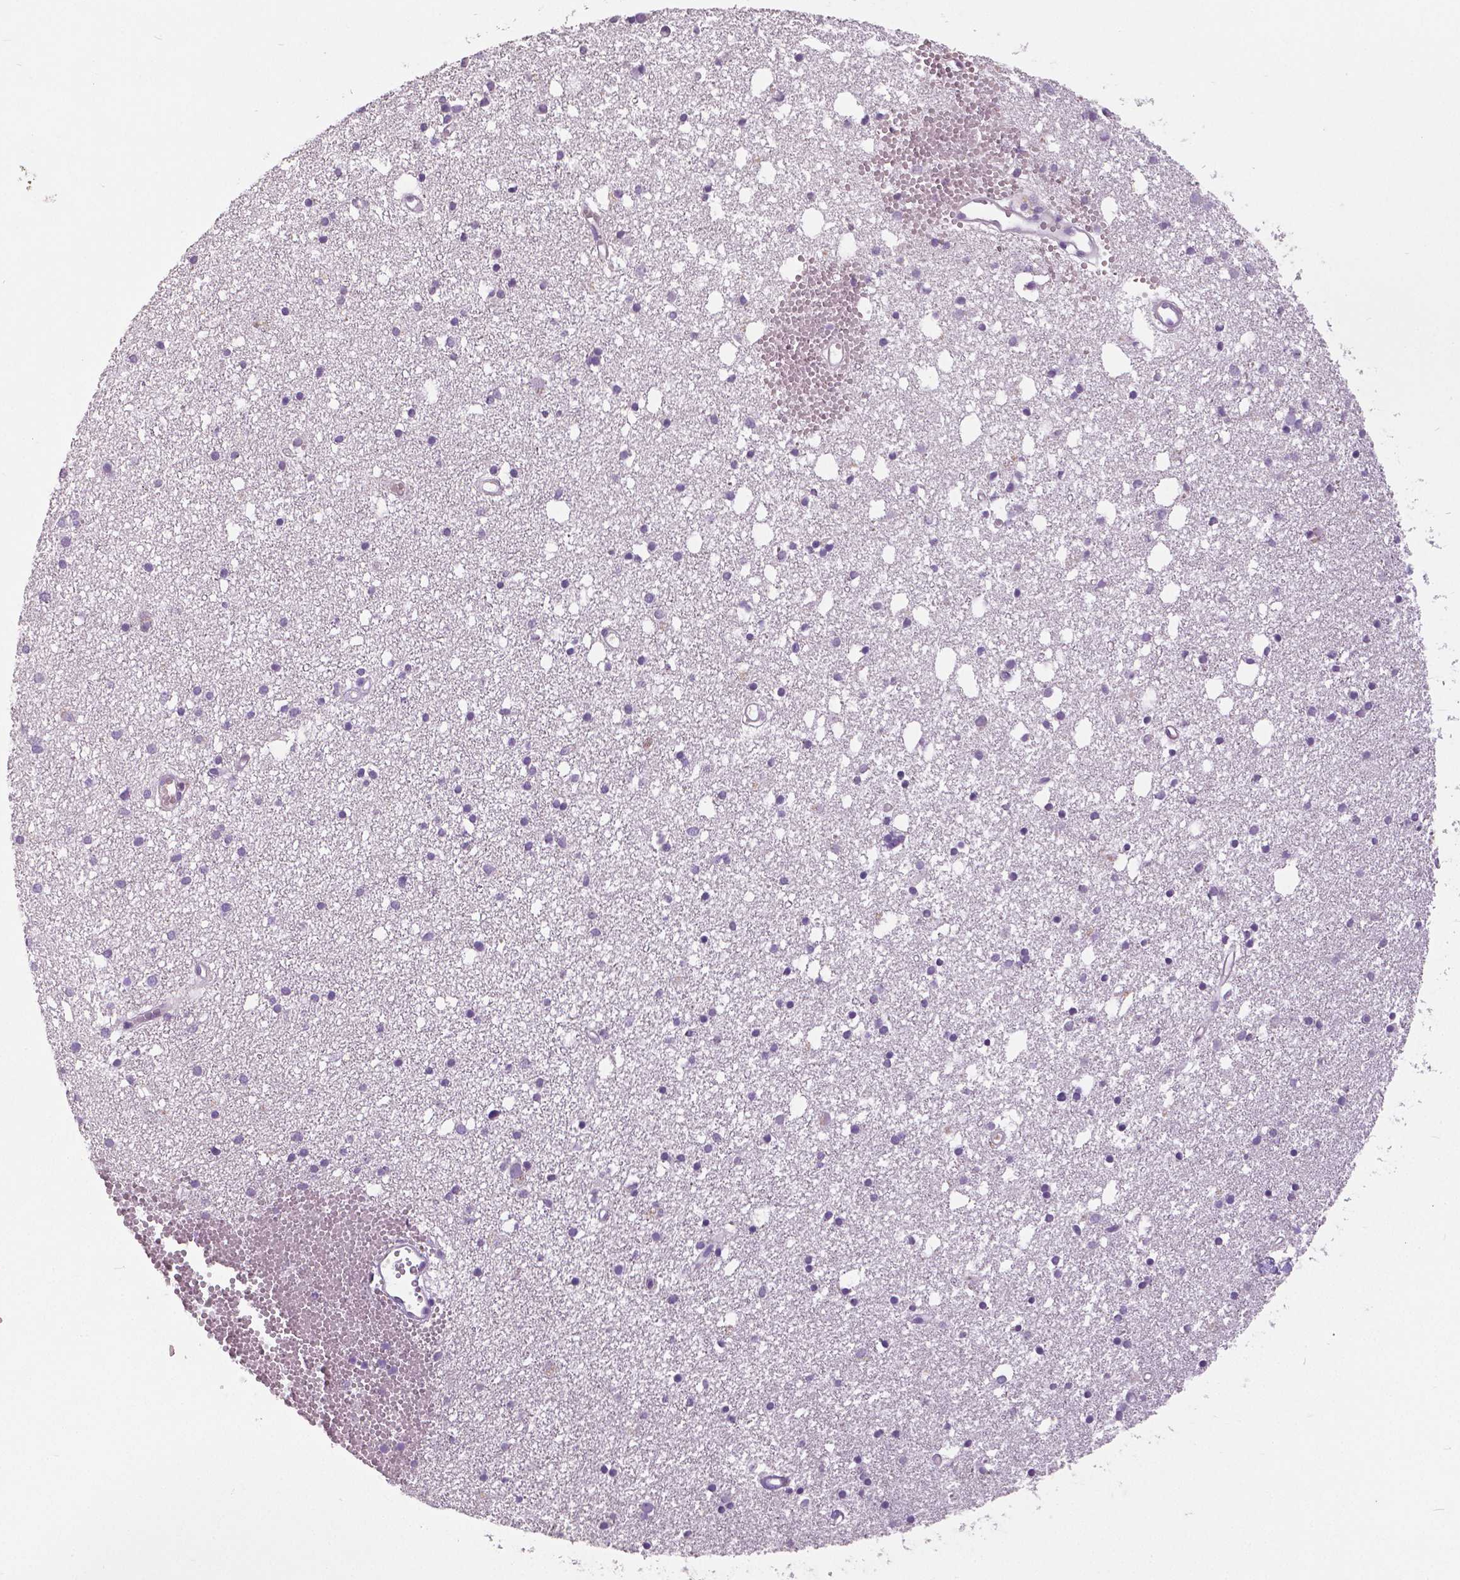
{"staining": {"intensity": "negative", "quantity": "none", "location": "none"}, "tissue": "cerebral cortex", "cell_type": "Endothelial cells", "image_type": "normal", "snomed": [{"axis": "morphology", "description": "Normal tissue, NOS"}, {"axis": "morphology", "description": "Glioma, malignant, High grade"}, {"axis": "topography", "description": "Cerebral cortex"}], "caption": "This is an immunohistochemistry micrograph of unremarkable human cerebral cortex. There is no staining in endothelial cells.", "gene": "FOXA1", "patient": {"sex": "male", "age": 71}}